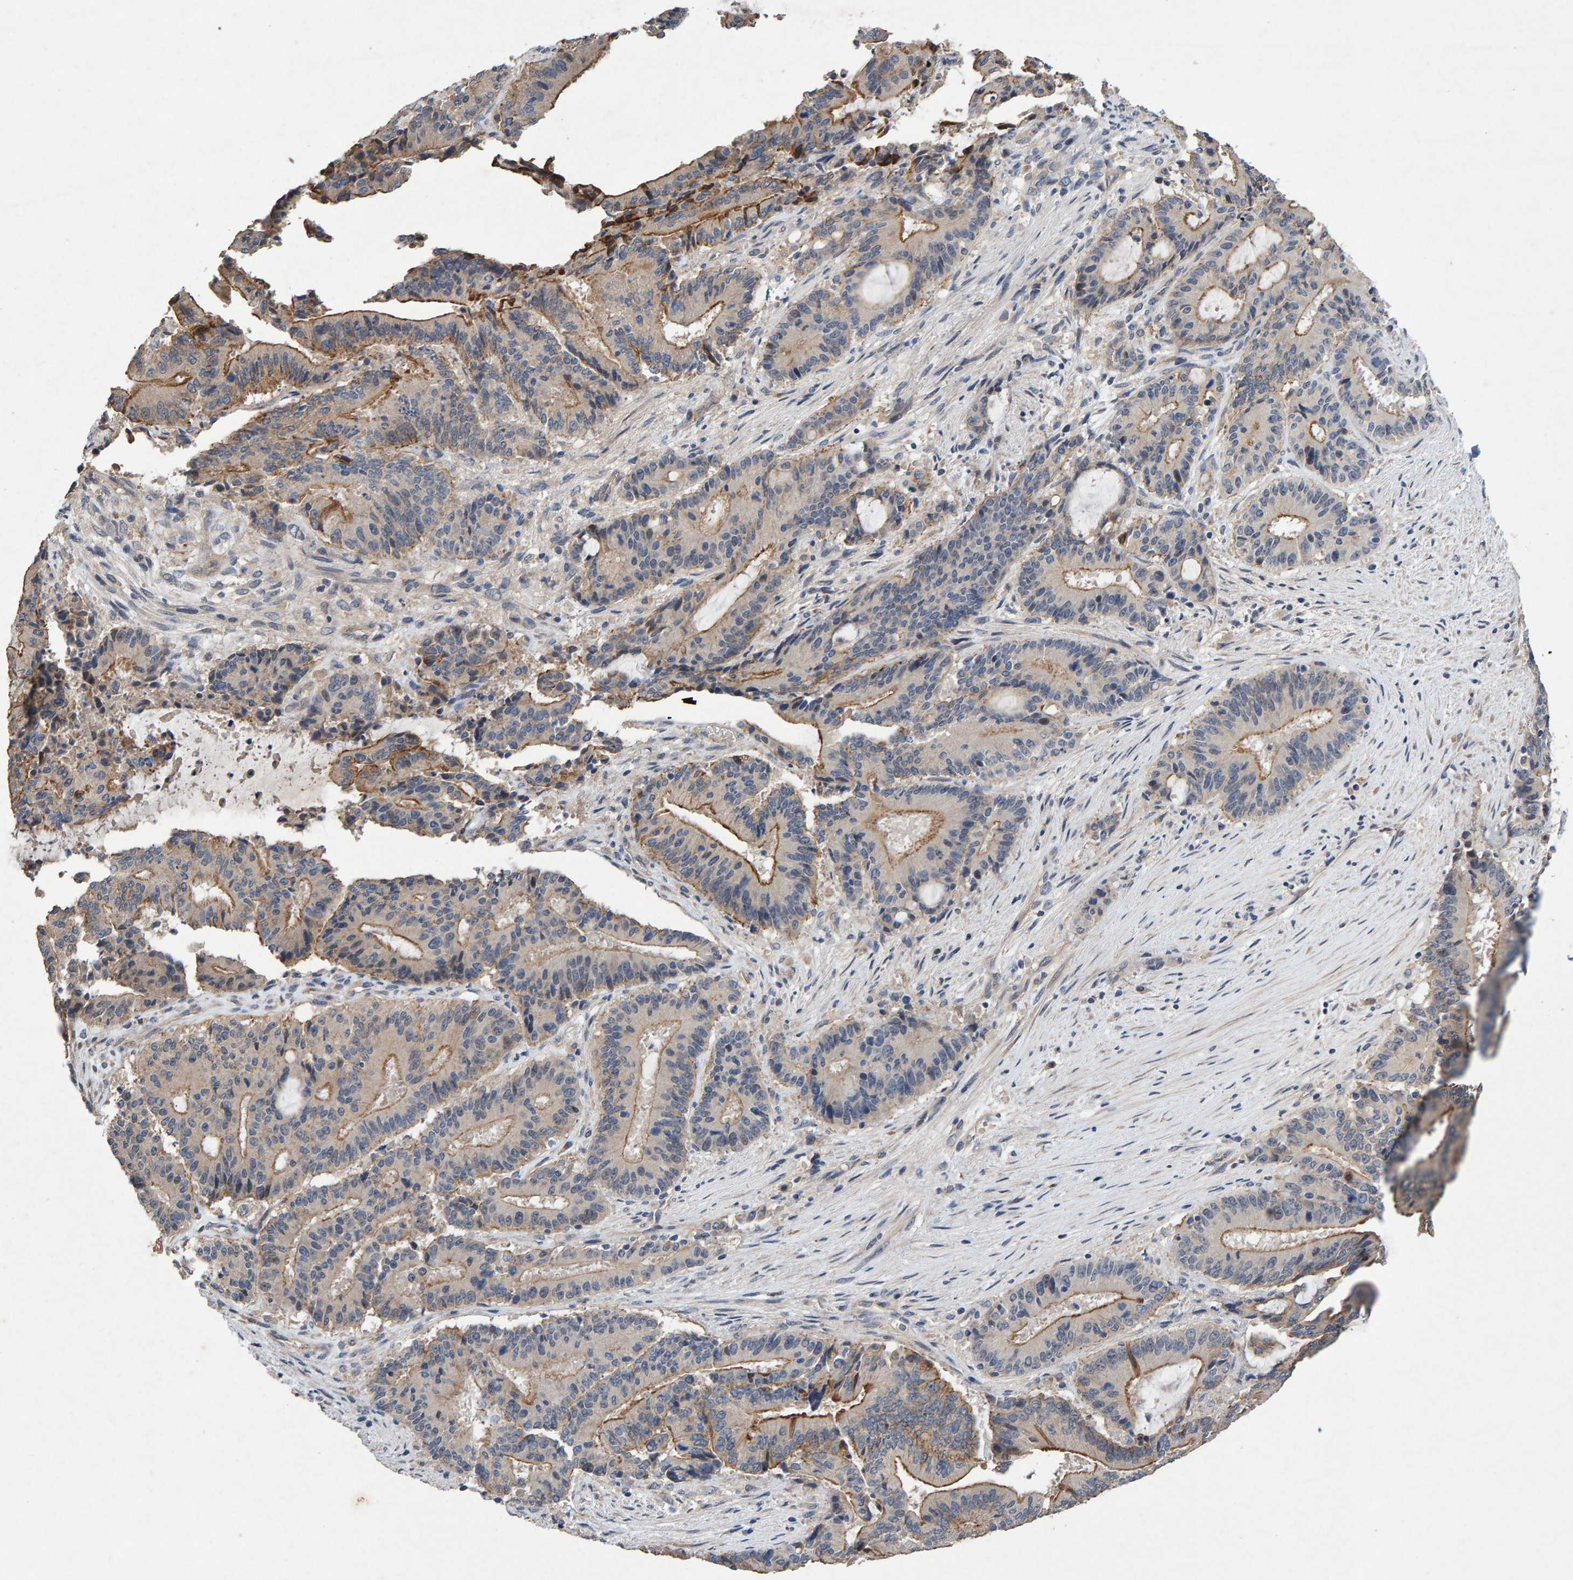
{"staining": {"intensity": "moderate", "quantity": "25%-75%", "location": "cytoplasmic/membranous"}, "tissue": "liver cancer", "cell_type": "Tumor cells", "image_type": "cancer", "snomed": [{"axis": "morphology", "description": "Normal tissue, NOS"}, {"axis": "morphology", "description": "Cholangiocarcinoma"}, {"axis": "topography", "description": "Liver"}, {"axis": "topography", "description": "Peripheral nerve tissue"}], "caption": "Cholangiocarcinoma (liver) stained with a protein marker displays moderate staining in tumor cells.", "gene": "EFR3A", "patient": {"sex": "female", "age": 73}}